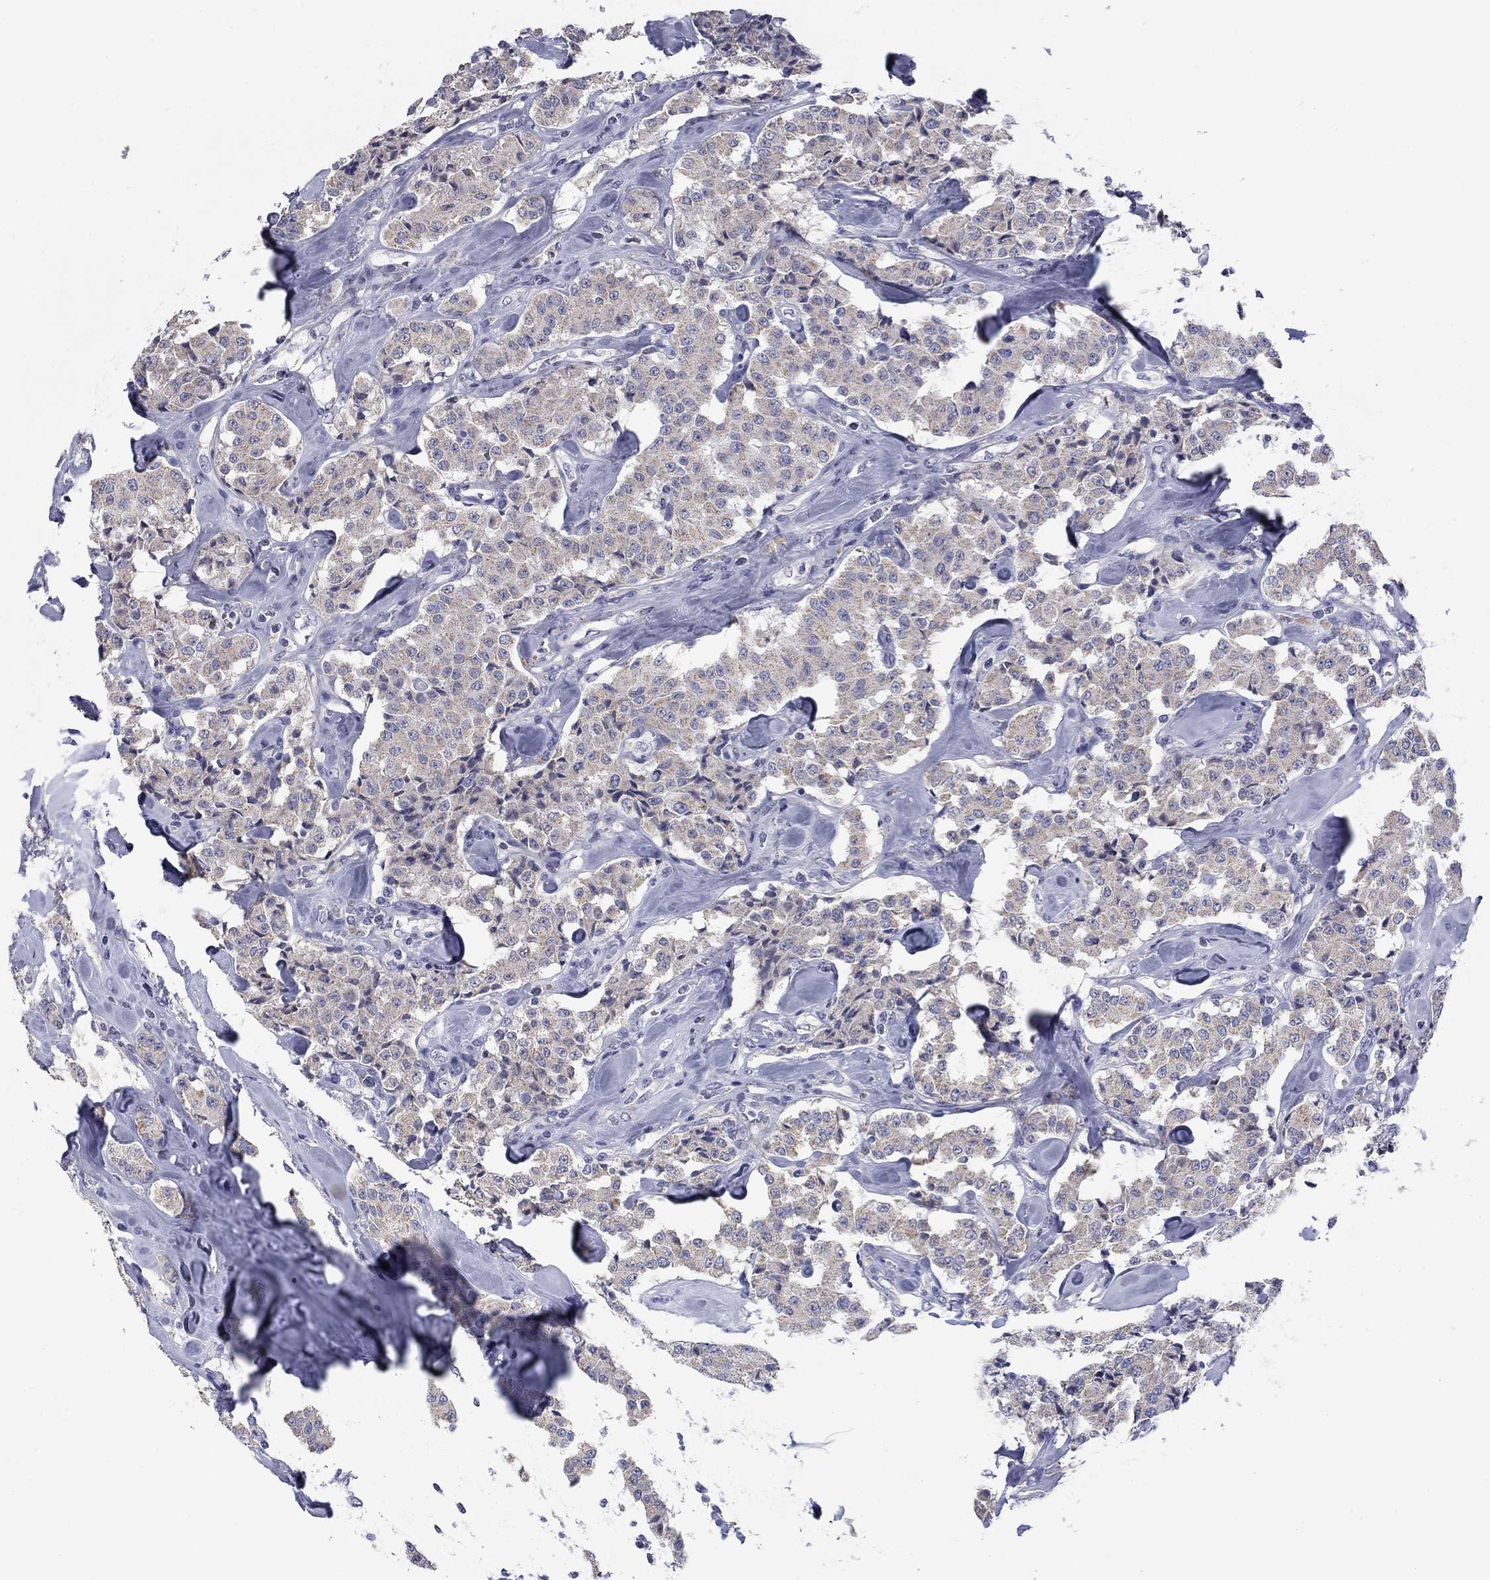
{"staining": {"intensity": "weak", "quantity": "25%-75%", "location": "cytoplasmic/membranous"}, "tissue": "carcinoid", "cell_type": "Tumor cells", "image_type": "cancer", "snomed": [{"axis": "morphology", "description": "Carcinoid, malignant, NOS"}, {"axis": "topography", "description": "Pancreas"}], "caption": "Immunohistochemistry staining of carcinoid (malignant), which displays low levels of weak cytoplasmic/membranous expression in about 25%-75% of tumor cells indicating weak cytoplasmic/membranous protein staining. The staining was performed using DAB (brown) for protein detection and nuclei were counterstained in hematoxylin (blue).", "gene": "FRK", "patient": {"sex": "male", "age": 41}}